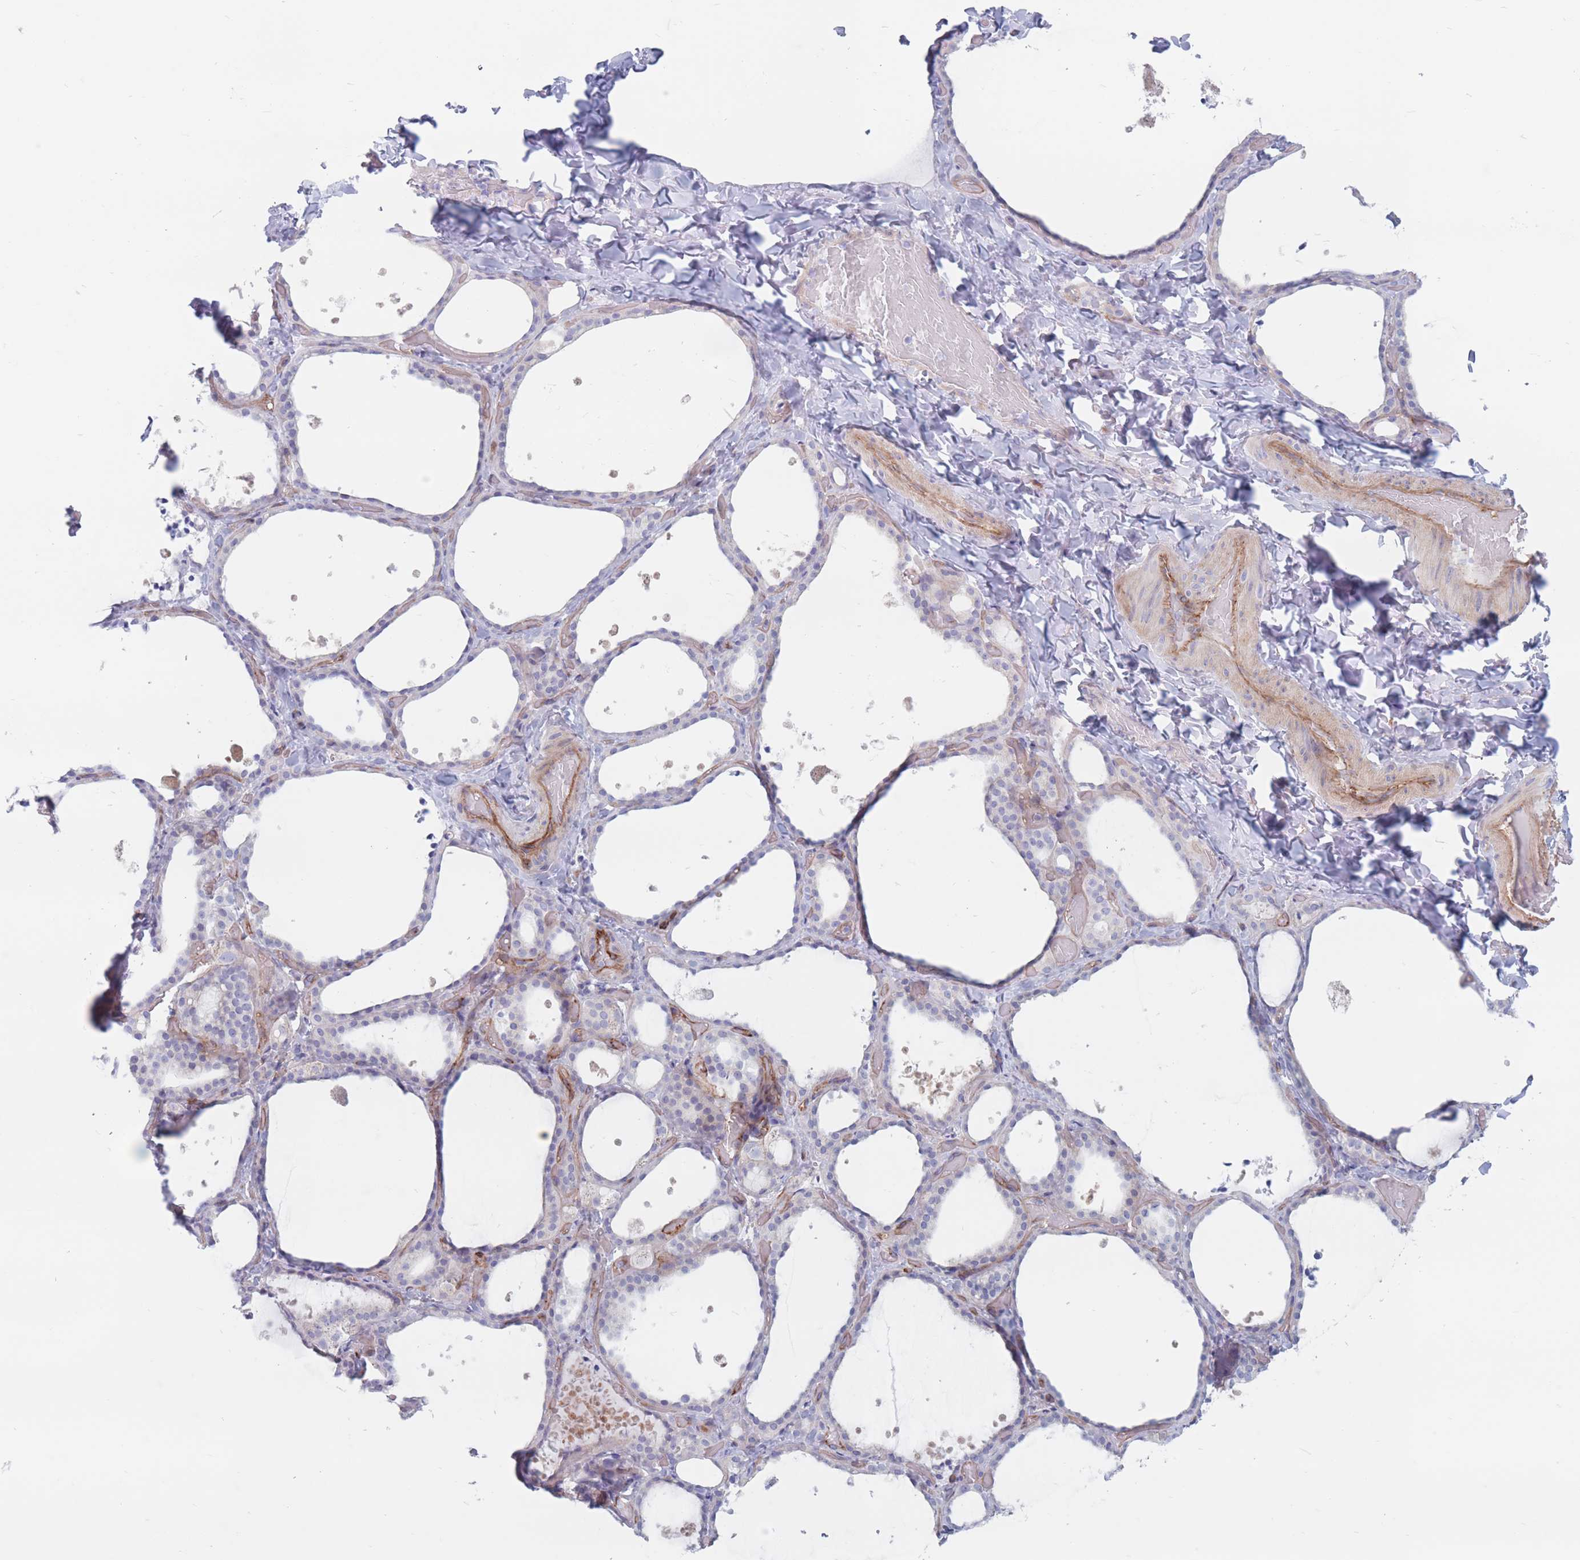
{"staining": {"intensity": "negative", "quantity": "none", "location": "none"}, "tissue": "thyroid gland", "cell_type": "Glandular cells", "image_type": "normal", "snomed": [{"axis": "morphology", "description": "Normal tissue, NOS"}, {"axis": "topography", "description": "Thyroid gland"}], "caption": "Glandular cells are negative for protein expression in normal human thyroid gland. (Brightfield microscopy of DAB (3,3'-diaminobenzidine) immunohistochemistry at high magnification).", "gene": "PLPP1", "patient": {"sex": "female", "age": 44}}